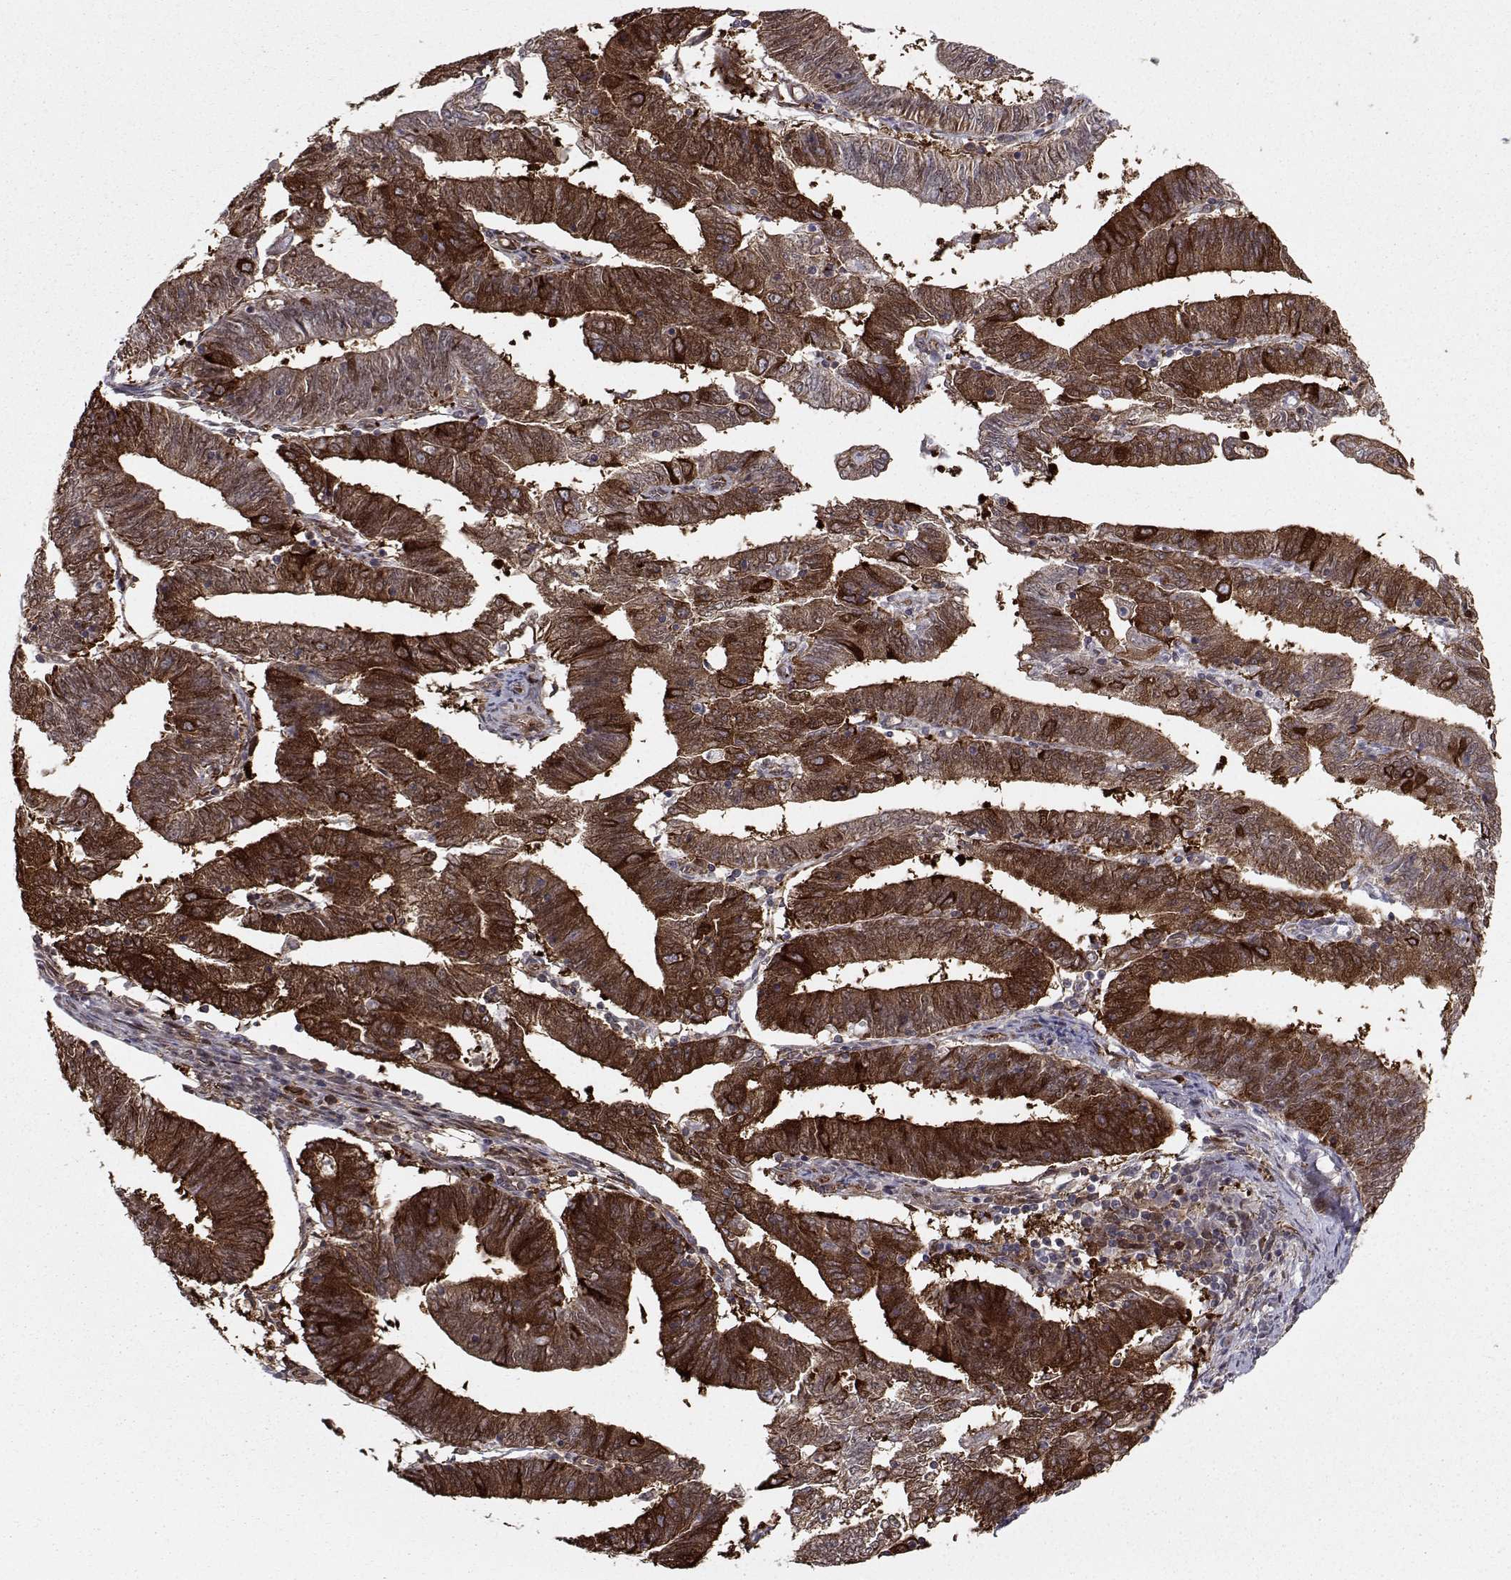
{"staining": {"intensity": "strong", "quantity": "25%-75%", "location": "cytoplasmic/membranous"}, "tissue": "endometrial cancer", "cell_type": "Tumor cells", "image_type": "cancer", "snomed": [{"axis": "morphology", "description": "Adenocarcinoma, NOS"}, {"axis": "topography", "description": "Endometrium"}], "caption": "Protein staining shows strong cytoplasmic/membranous positivity in approximately 25%-75% of tumor cells in adenocarcinoma (endometrial).", "gene": "HSP90AB1", "patient": {"sex": "female", "age": 82}}